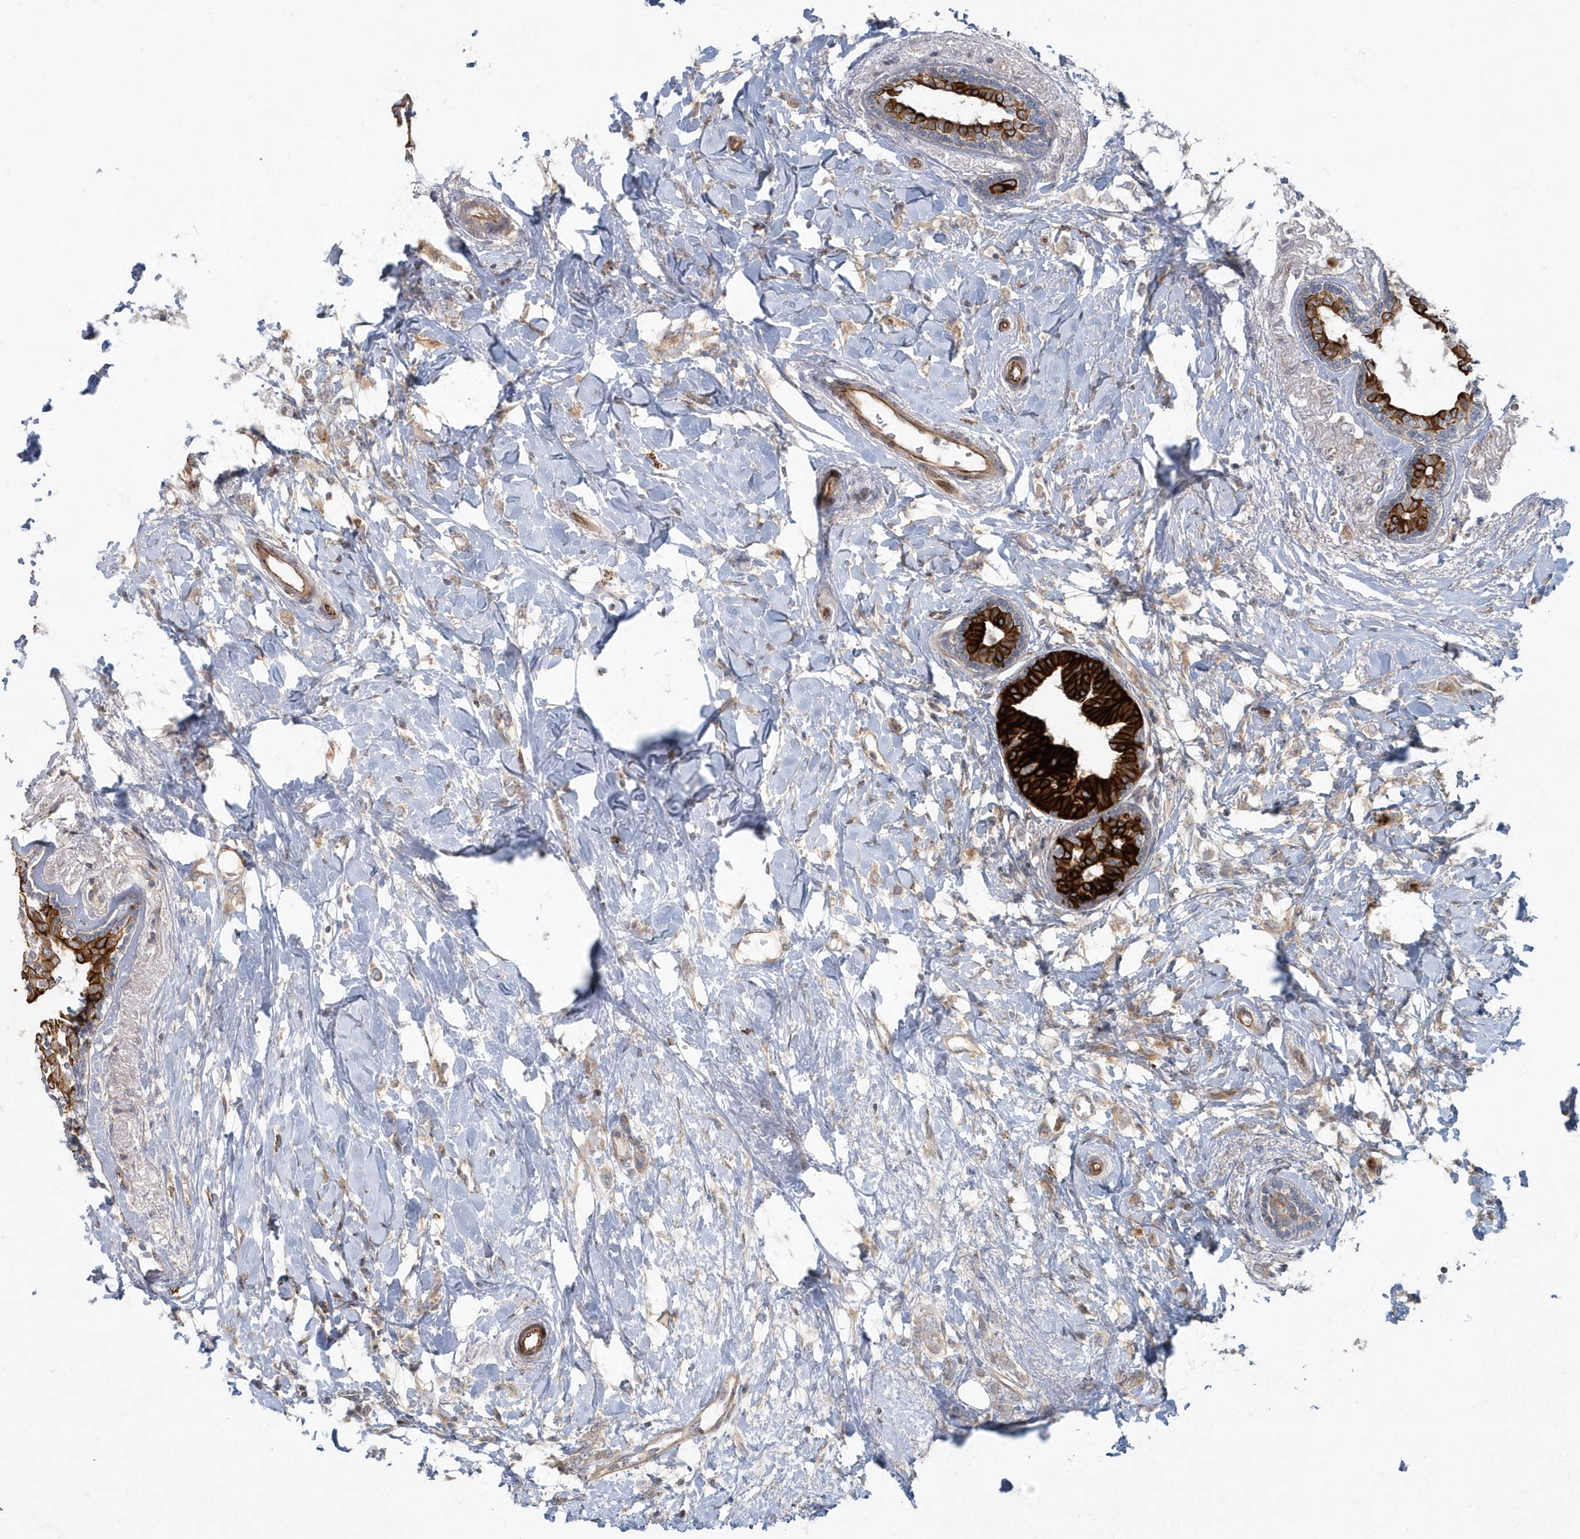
{"staining": {"intensity": "weak", "quantity": ">75%", "location": "cytoplasmic/membranous"}, "tissue": "breast cancer", "cell_type": "Tumor cells", "image_type": "cancer", "snomed": [{"axis": "morphology", "description": "Normal tissue, NOS"}, {"axis": "morphology", "description": "Lobular carcinoma"}, {"axis": "topography", "description": "Breast"}], "caption": "Tumor cells demonstrate weak cytoplasmic/membranous expression in approximately >75% of cells in breast cancer (lobular carcinoma).", "gene": "ARHGEF38", "patient": {"sex": "female", "age": 47}}